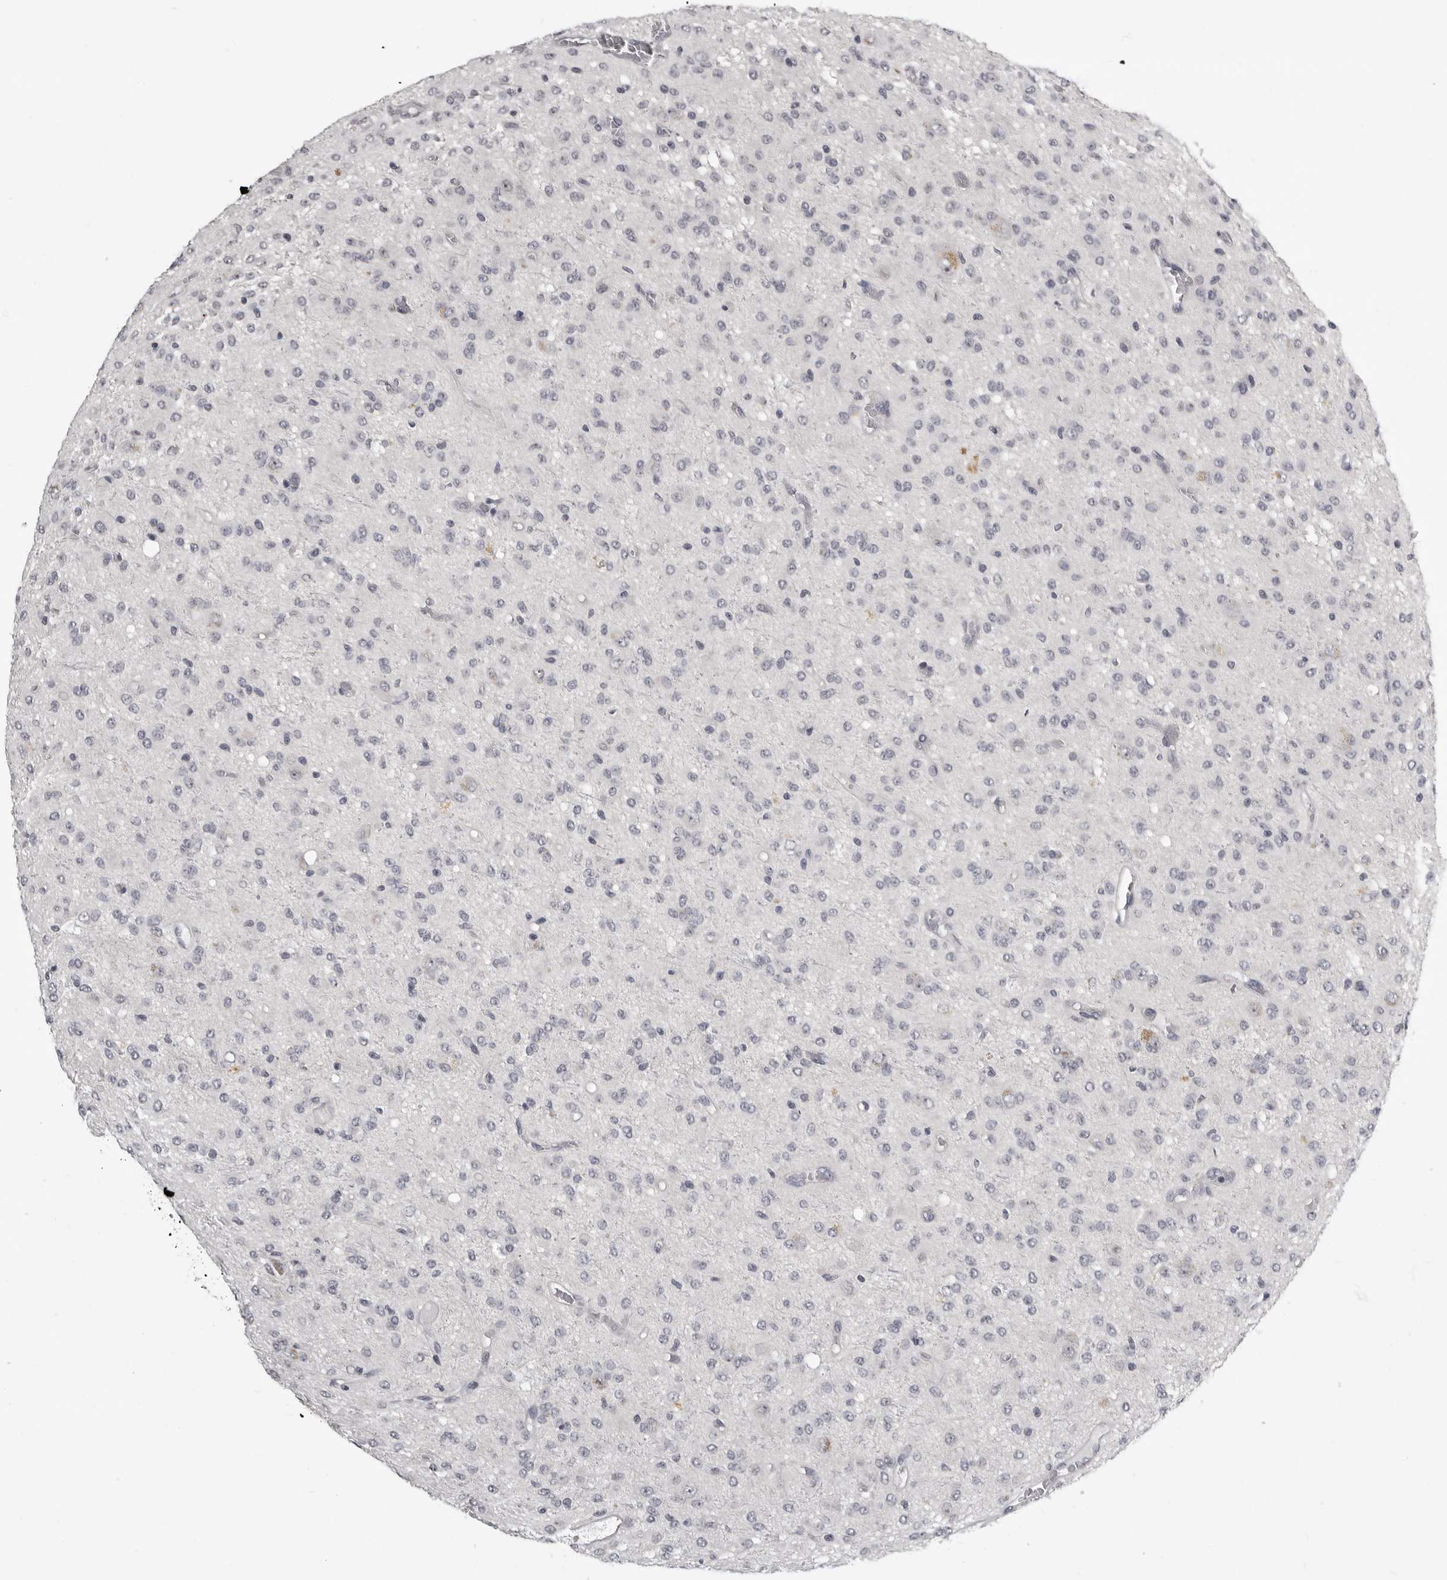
{"staining": {"intensity": "negative", "quantity": "none", "location": "none"}, "tissue": "glioma", "cell_type": "Tumor cells", "image_type": "cancer", "snomed": [{"axis": "morphology", "description": "Glioma, malignant, High grade"}, {"axis": "topography", "description": "Brain"}], "caption": "Glioma stained for a protein using IHC reveals no positivity tumor cells.", "gene": "MRTO4", "patient": {"sex": "female", "age": 59}}